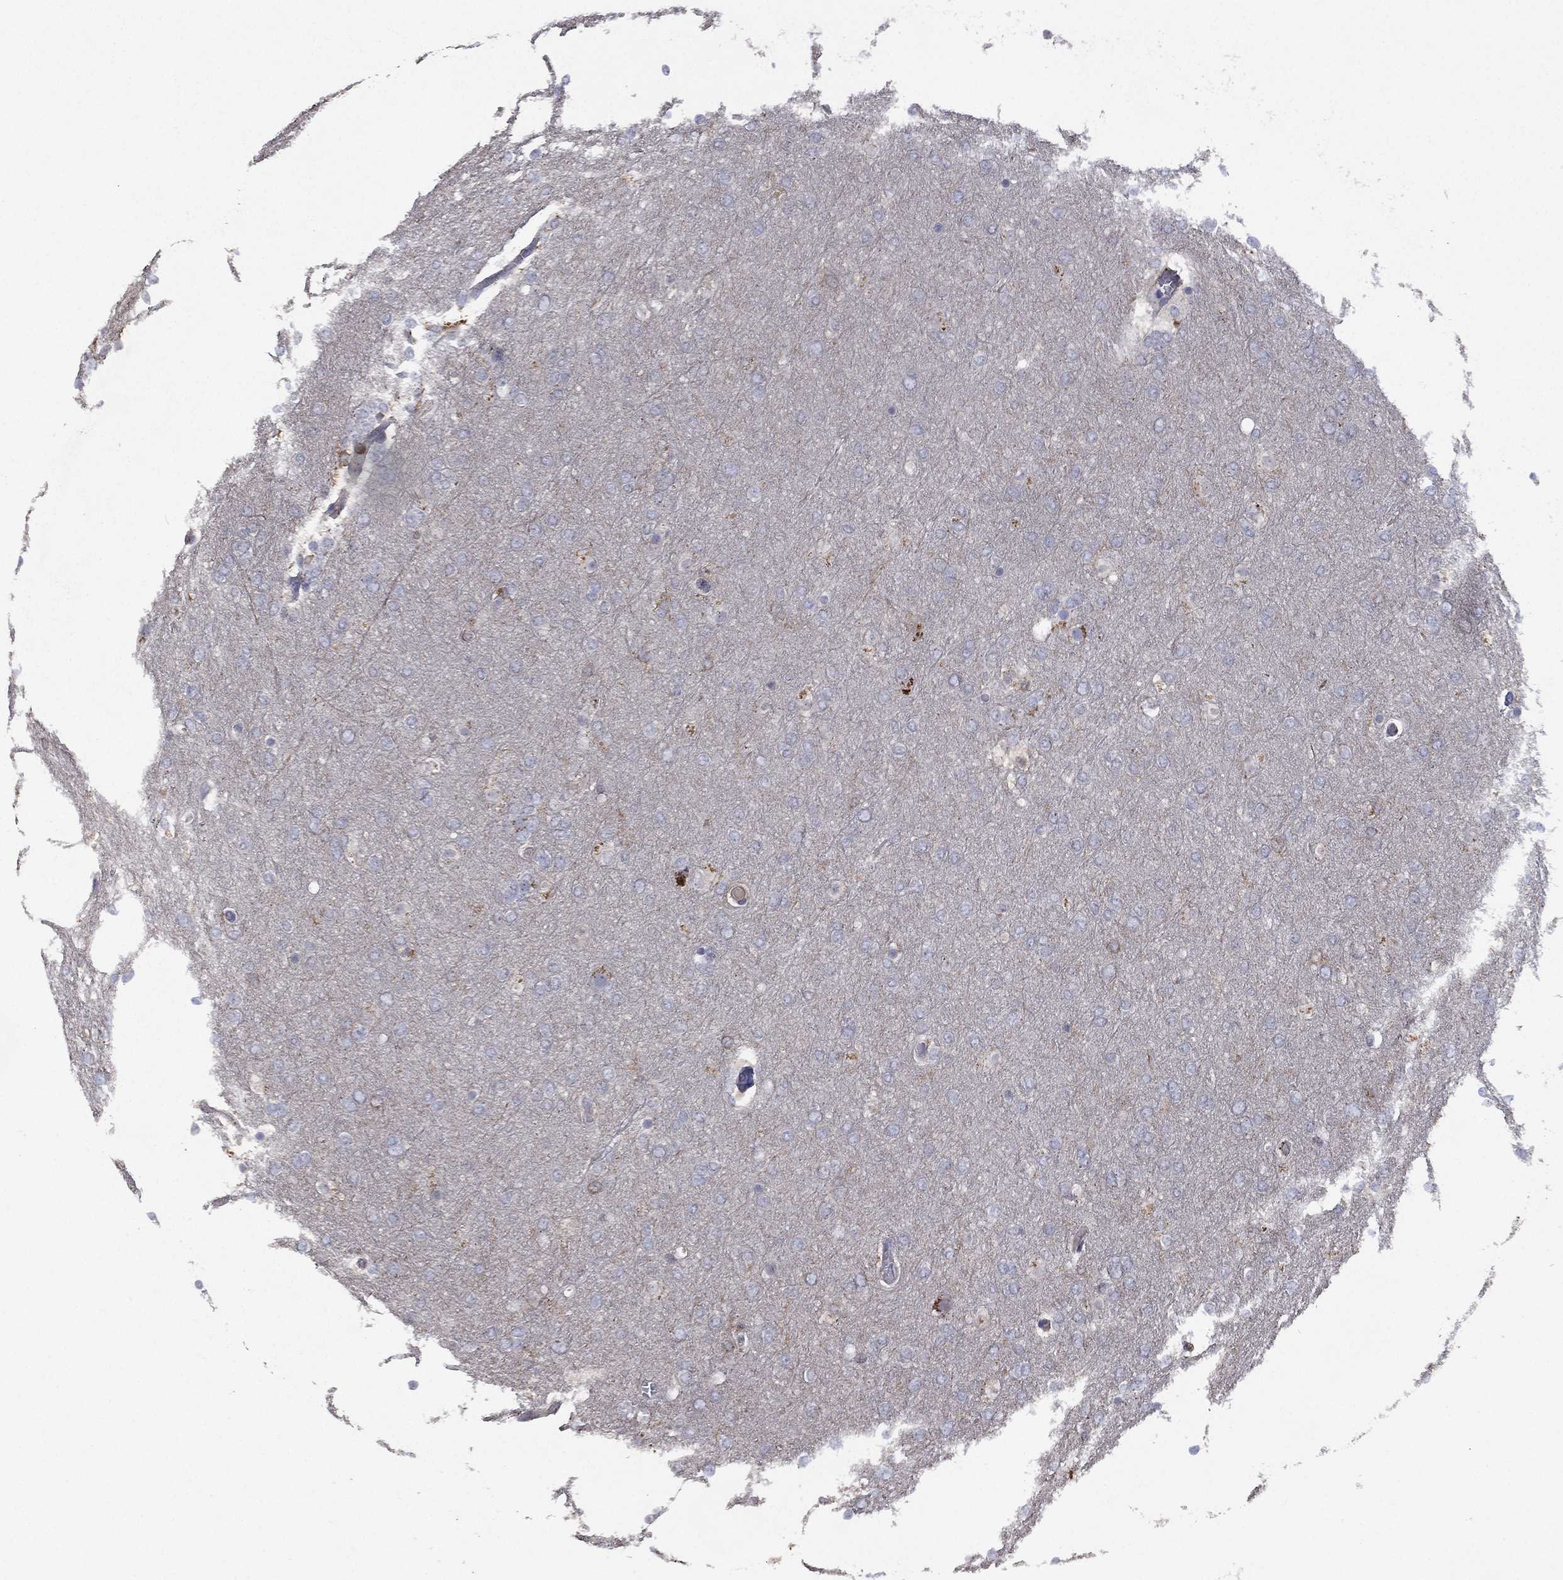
{"staining": {"intensity": "negative", "quantity": "none", "location": "none"}, "tissue": "glioma", "cell_type": "Tumor cells", "image_type": "cancer", "snomed": [{"axis": "morphology", "description": "Glioma, malignant, High grade"}, {"axis": "topography", "description": "Brain"}], "caption": "Protein analysis of malignant glioma (high-grade) reveals no significant expression in tumor cells.", "gene": "DOCK8", "patient": {"sex": "female", "age": 61}}